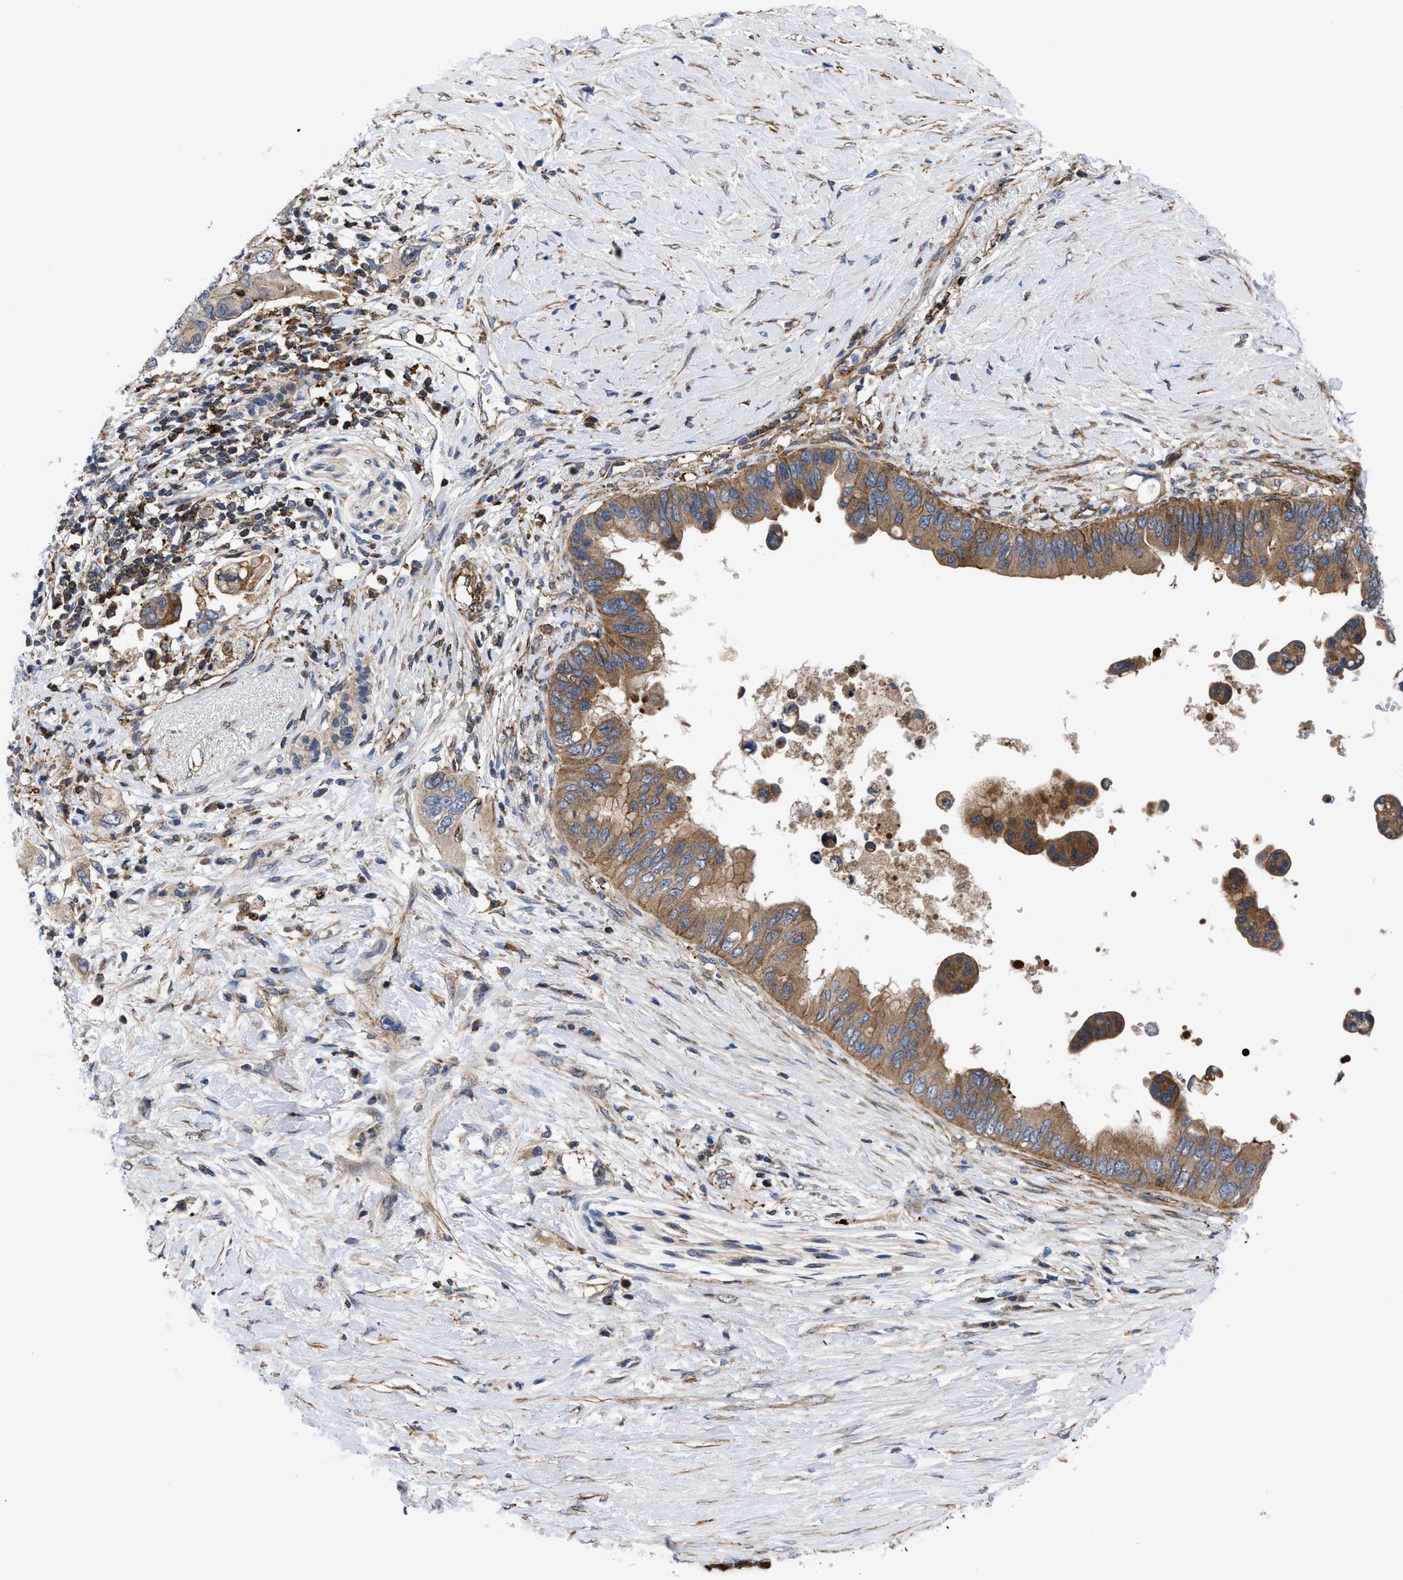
{"staining": {"intensity": "moderate", "quantity": "25%-75%", "location": "cytoplasmic/membranous"}, "tissue": "pancreatic cancer", "cell_type": "Tumor cells", "image_type": "cancer", "snomed": [{"axis": "morphology", "description": "Adenocarcinoma, NOS"}, {"axis": "topography", "description": "Pancreas"}], "caption": "Immunohistochemical staining of pancreatic cancer displays medium levels of moderate cytoplasmic/membranous staining in approximately 25%-75% of tumor cells.", "gene": "SPAST", "patient": {"sex": "female", "age": 56}}